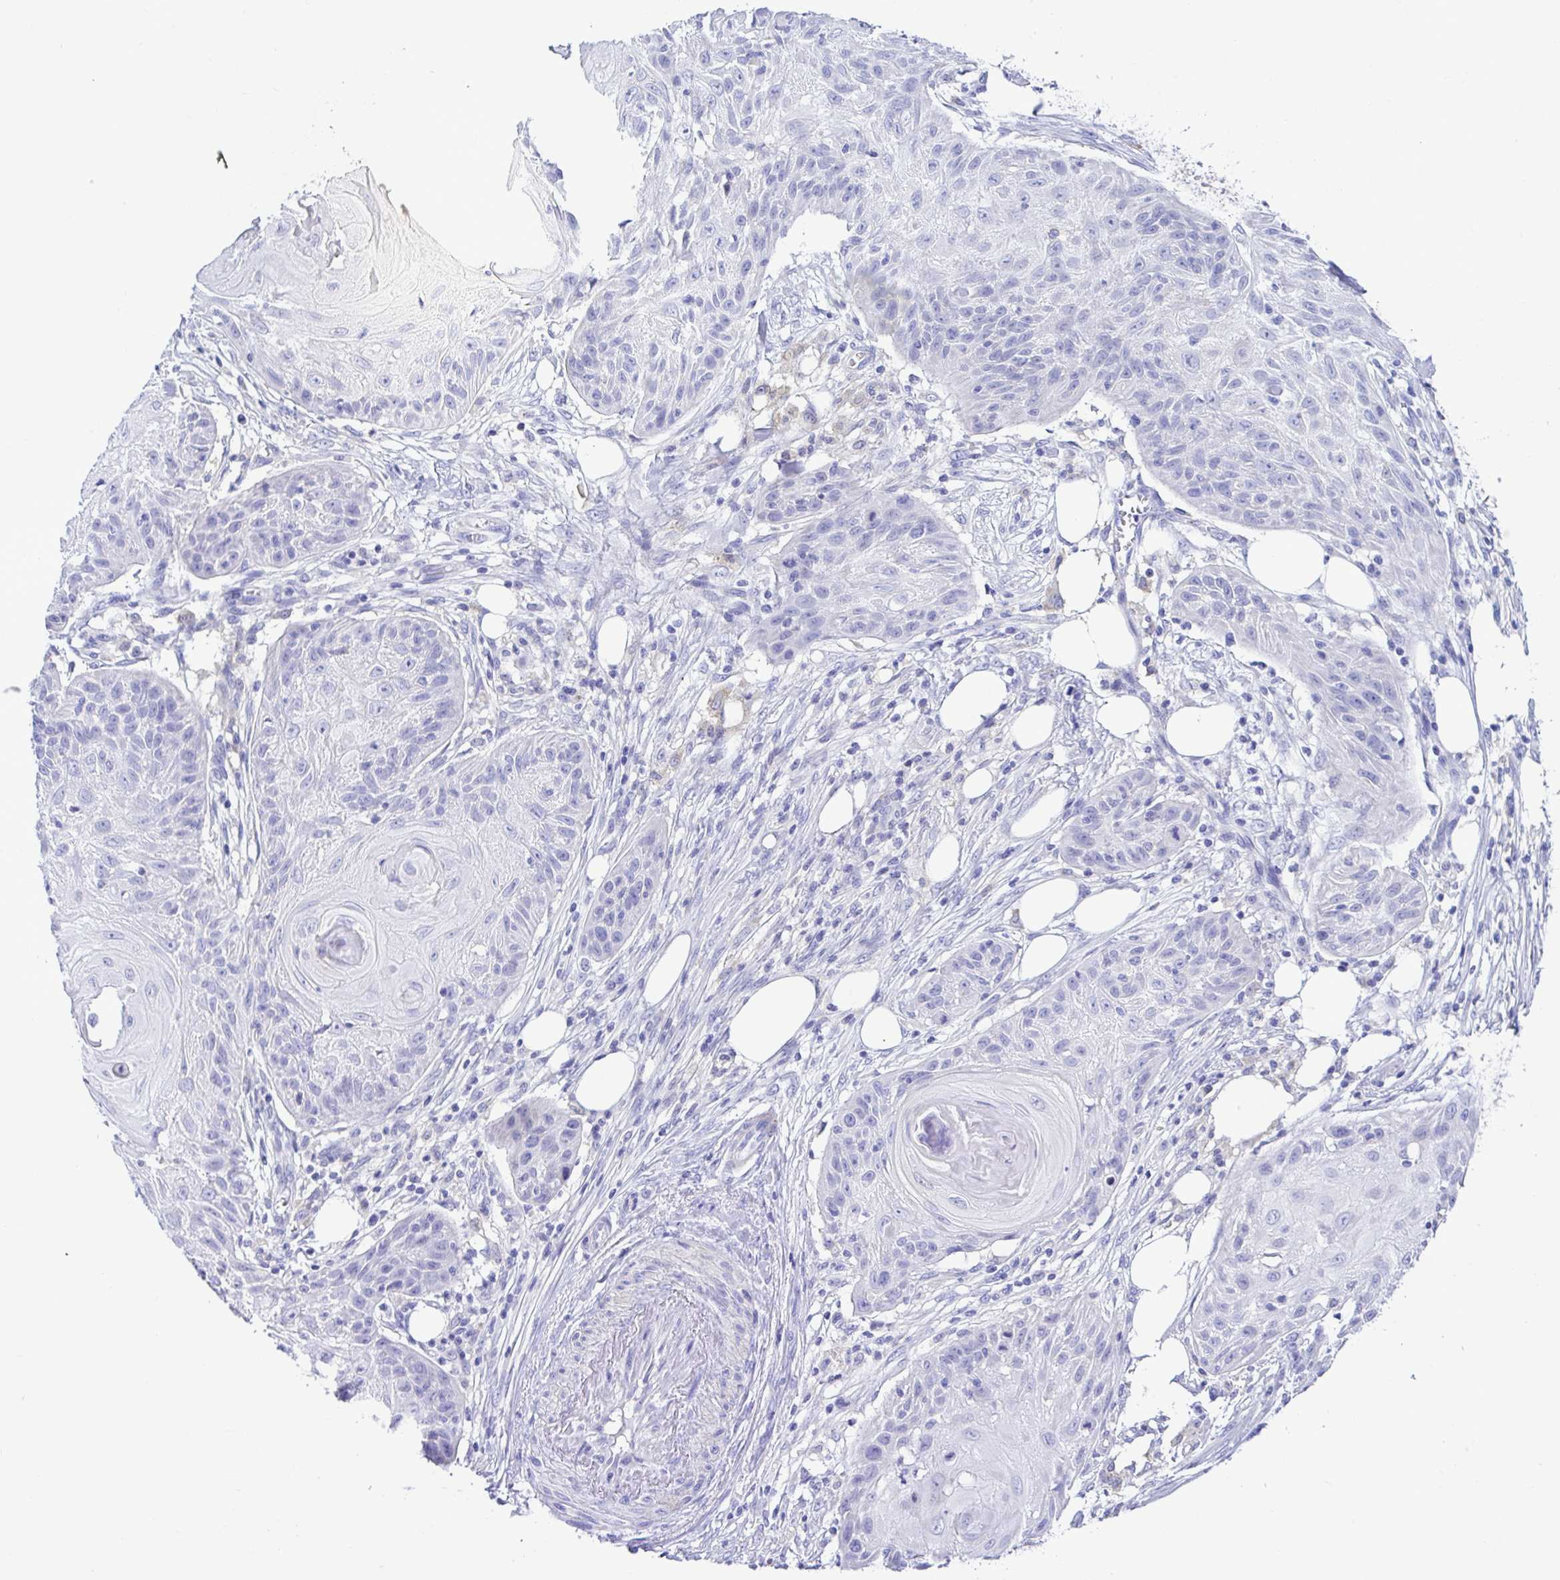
{"staining": {"intensity": "negative", "quantity": "none", "location": "none"}, "tissue": "skin cancer", "cell_type": "Tumor cells", "image_type": "cancer", "snomed": [{"axis": "morphology", "description": "Squamous cell carcinoma, NOS"}, {"axis": "topography", "description": "Skin"}], "caption": "Immunohistochemistry (IHC) photomicrograph of skin cancer (squamous cell carcinoma) stained for a protein (brown), which demonstrates no expression in tumor cells.", "gene": "BACE2", "patient": {"sex": "female", "age": 88}}